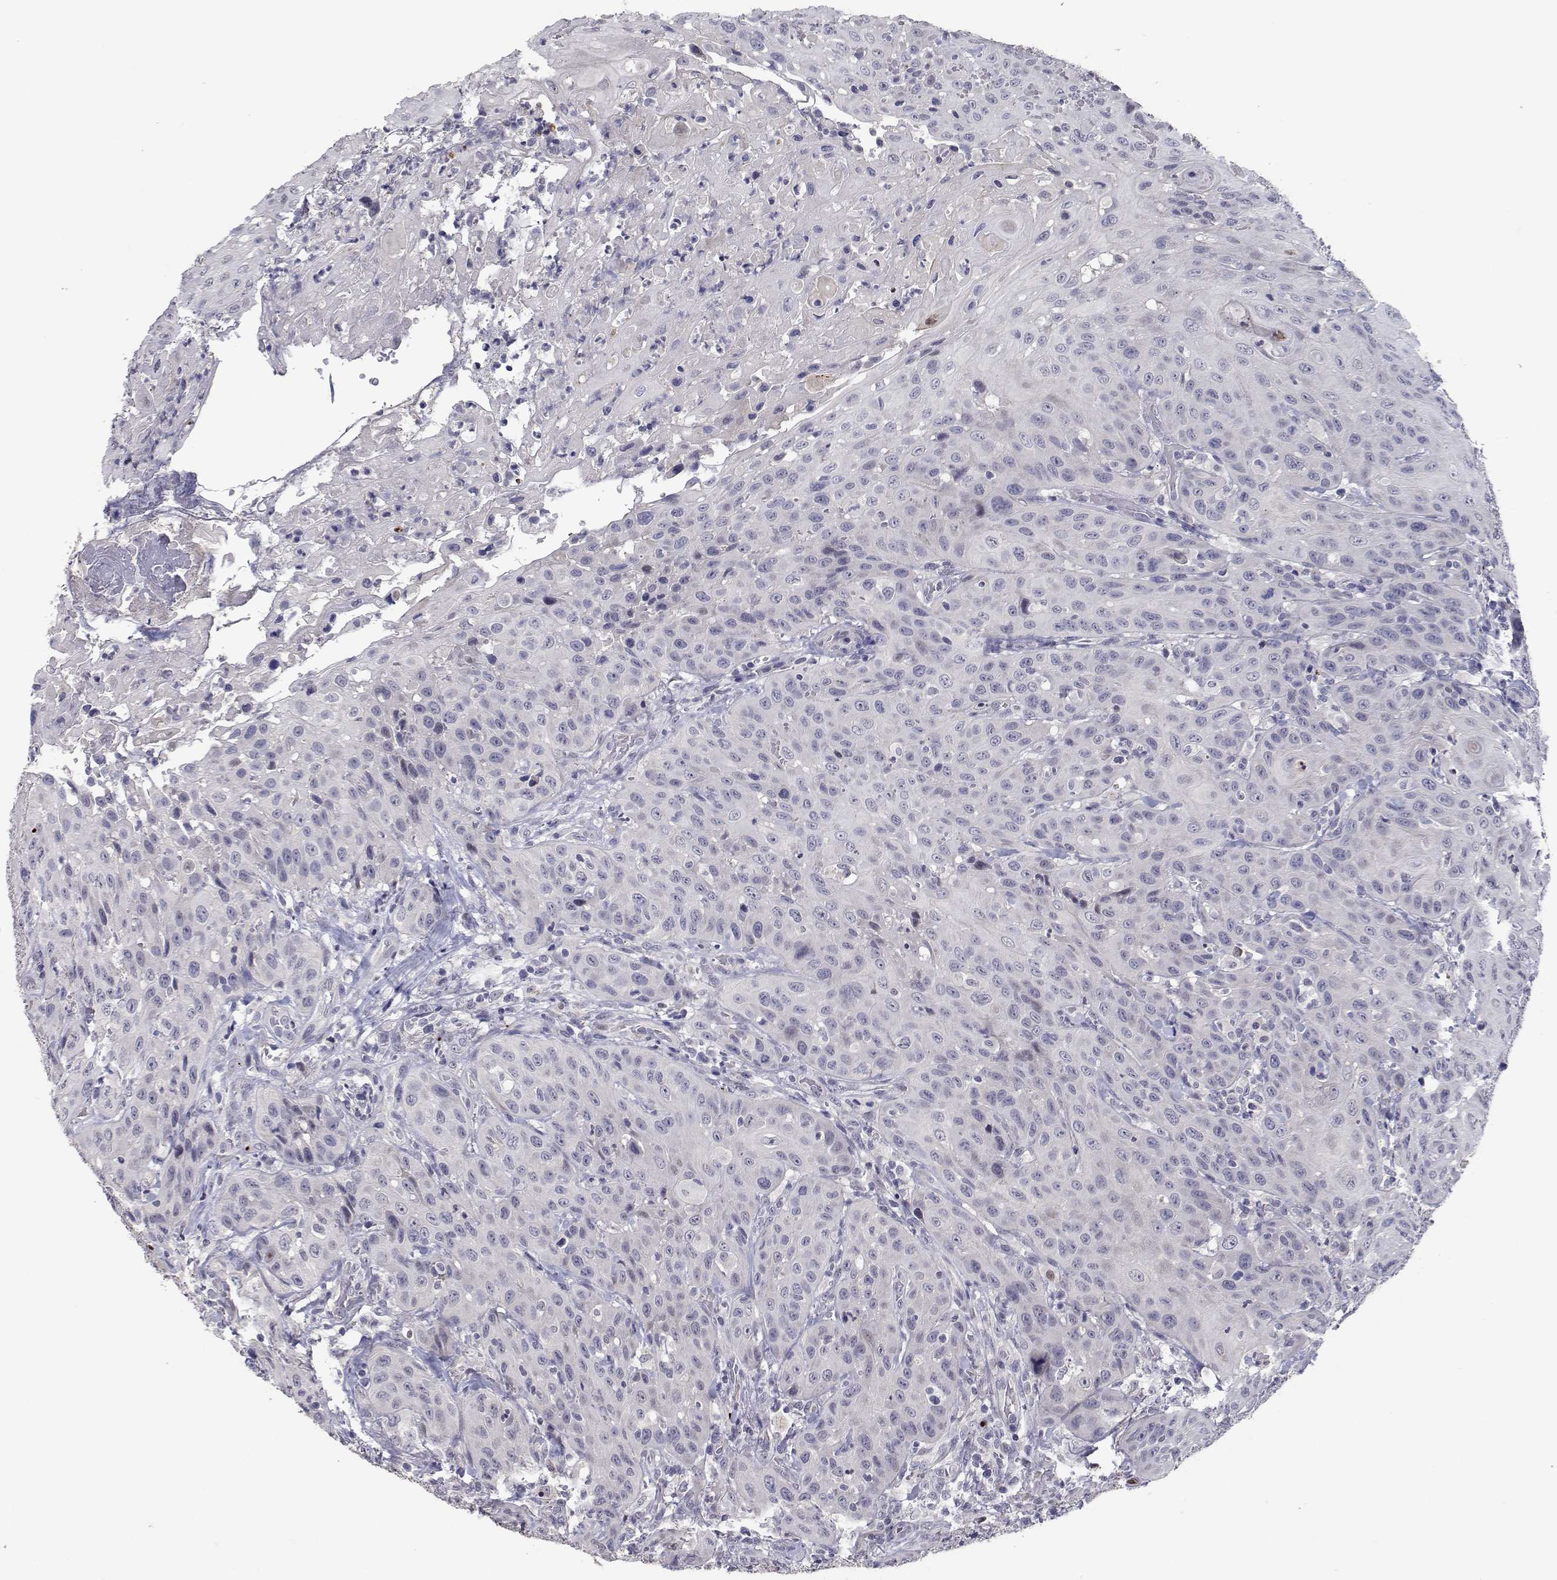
{"staining": {"intensity": "negative", "quantity": "none", "location": "none"}, "tissue": "head and neck cancer", "cell_type": "Tumor cells", "image_type": "cancer", "snomed": [{"axis": "morphology", "description": "Normal tissue, NOS"}, {"axis": "morphology", "description": "Squamous cell carcinoma, NOS"}, {"axis": "topography", "description": "Oral tissue"}, {"axis": "topography", "description": "Tounge, NOS"}, {"axis": "topography", "description": "Head-Neck"}], "caption": "A micrograph of human head and neck cancer is negative for staining in tumor cells.", "gene": "RBPJL", "patient": {"sex": "male", "age": 62}}